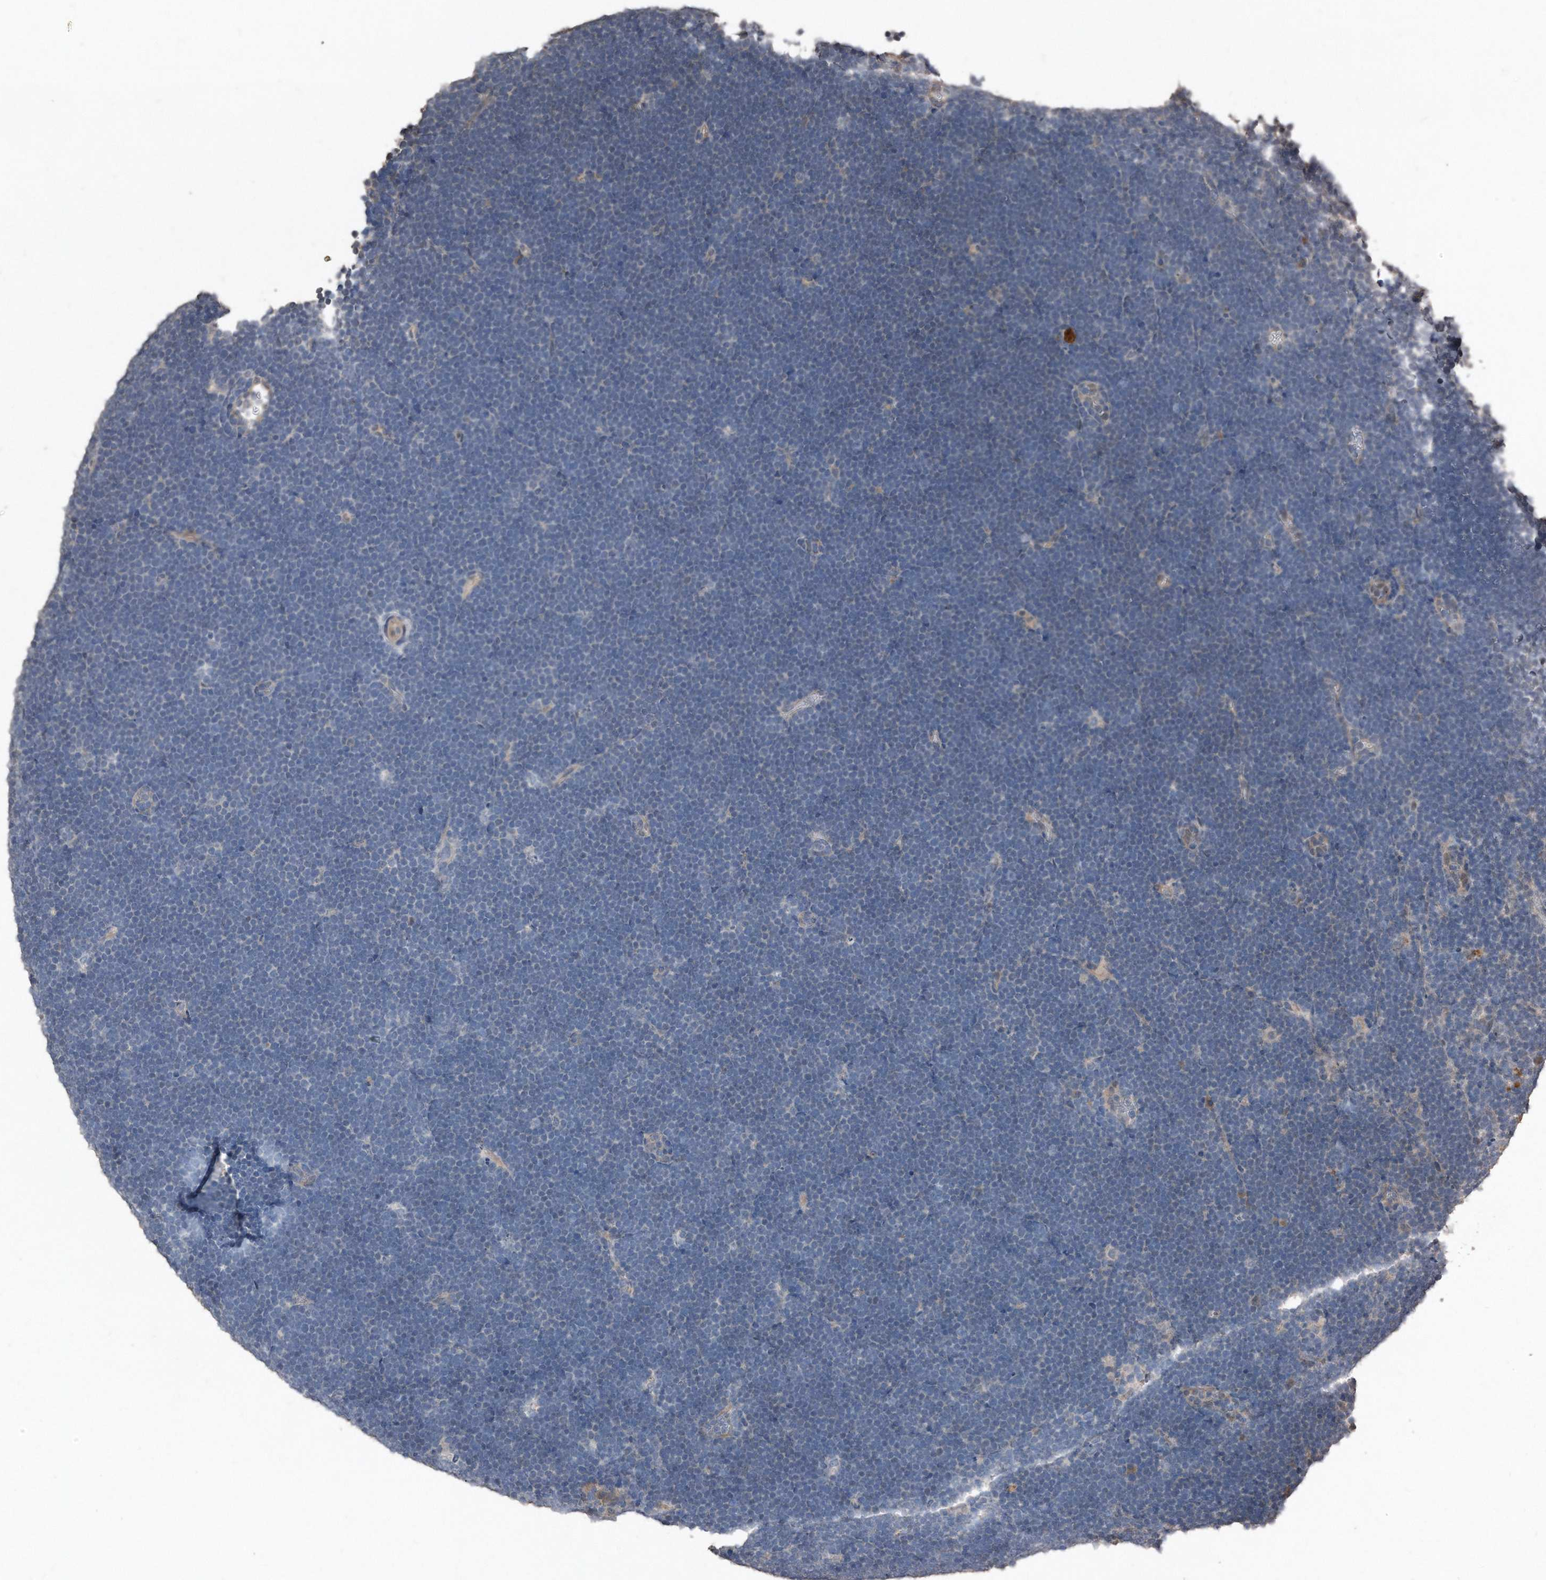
{"staining": {"intensity": "negative", "quantity": "none", "location": "none"}, "tissue": "lymphoma", "cell_type": "Tumor cells", "image_type": "cancer", "snomed": [{"axis": "morphology", "description": "Malignant lymphoma, non-Hodgkin's type, High grade"}, {"axis": "topography", "description": "Lymph node"}], "caption": "This histopathology image is of high-grade malignant lymphoma, non-Hodgkin's type stained with immunohistochemistry to label a protein in brown with the nuclei are counter-stained blue. There is no staining in tumor cells.", "gene": "ANKRD10", "patient": {"sex": "male", "age": 13}}